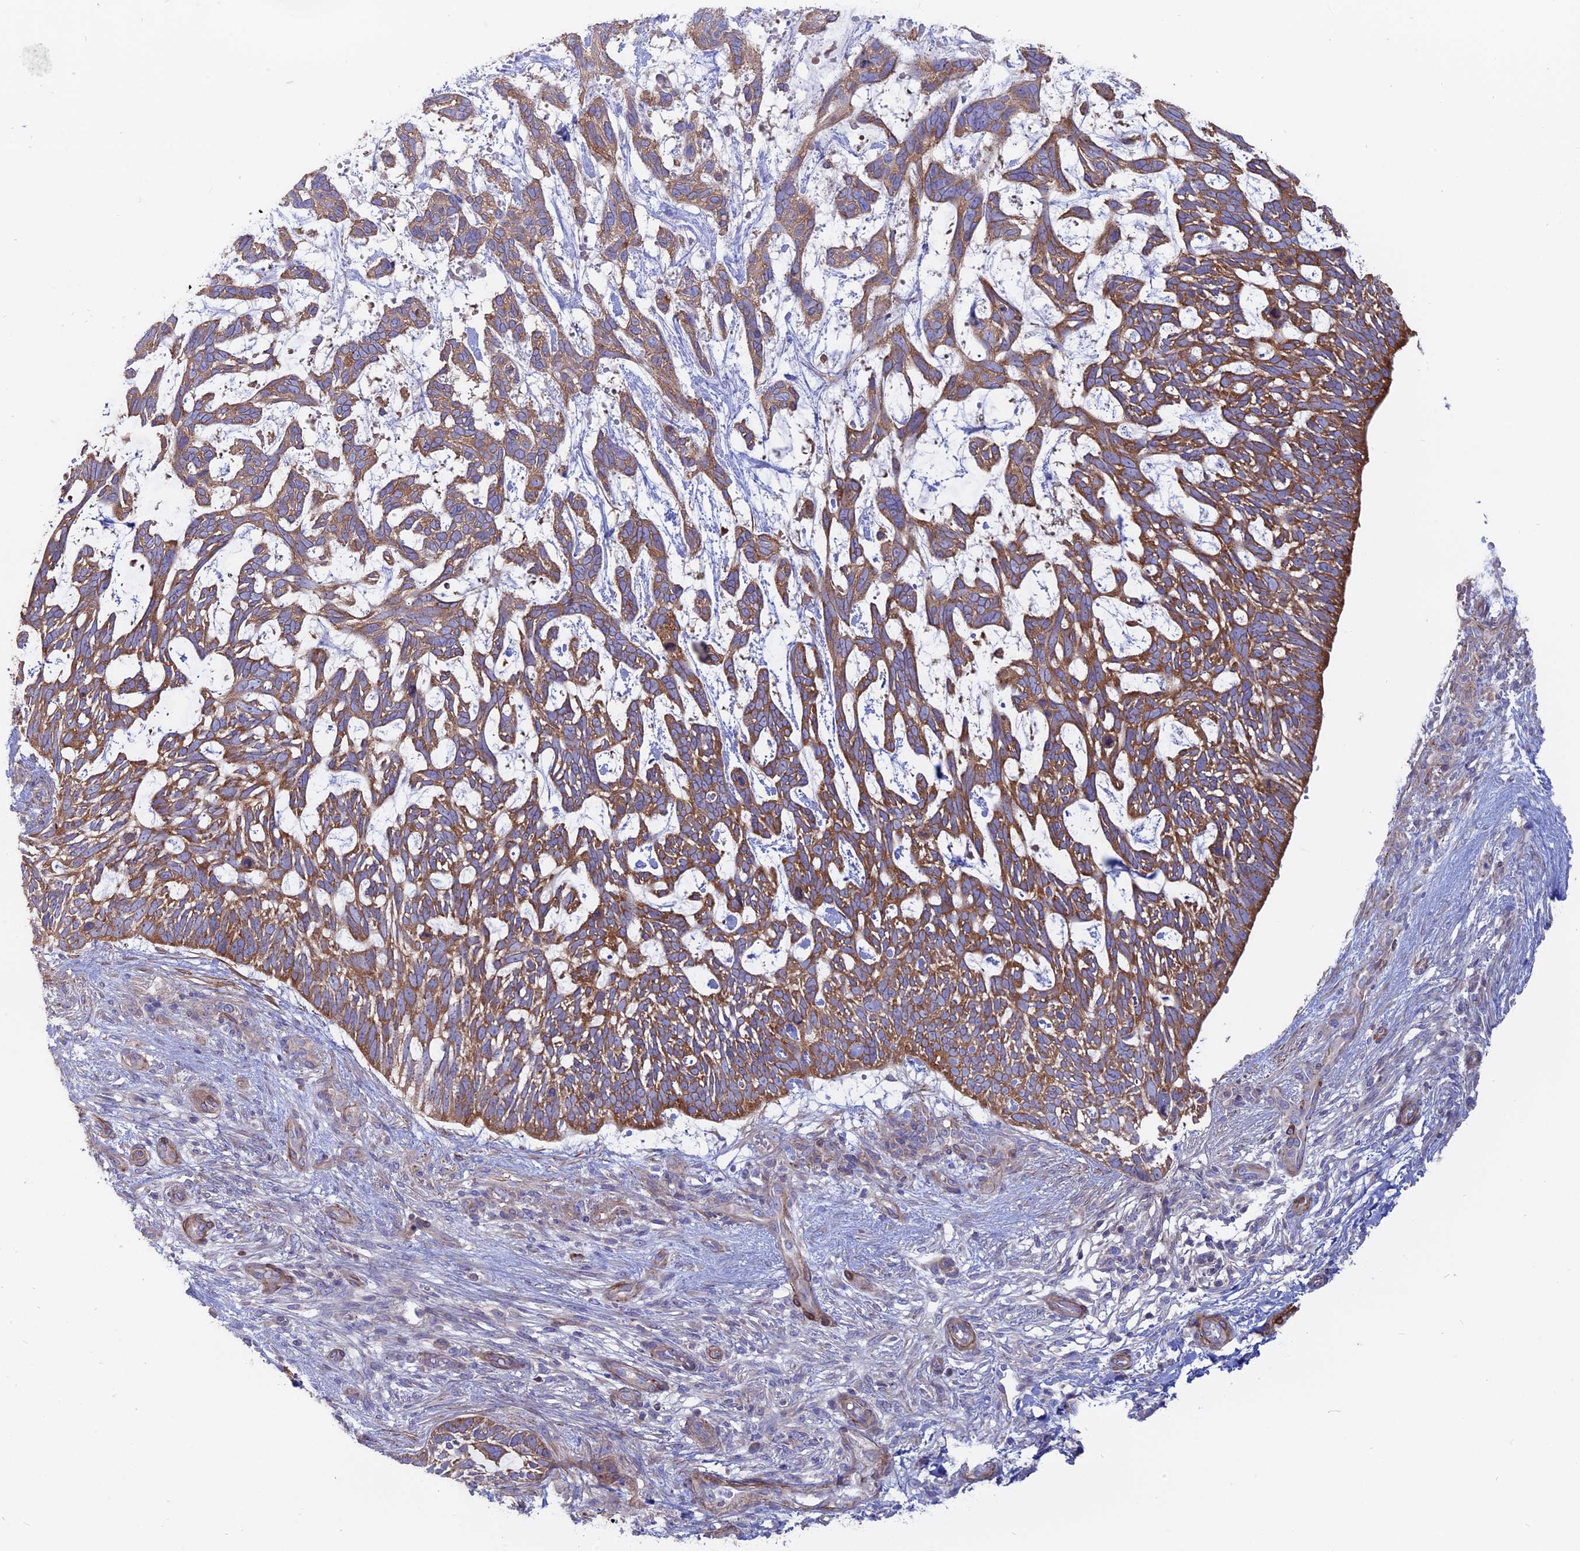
{"staining": {"intensity": "moderate", "quantity": ">75%", "location": "cytoplasmic/membranous"}, "tissue": "skin cancer", "cell_type": "Tumor cells", "image_type": "cancer", "snomed": [{"axis": "morphology", "description": "Basal cell carcinoma"}, {"axis": "topography", "description": "Skin"}], "caption": "Immunohistochemical staining of human skin cancer reveals medium levels of moderate cytoplasmic/membranous protein positivity in approximately >75% of tumor cells. (IHC, brightfield microscopy, high magnification).", "gene": "MYO5B", "patient": {"sex": "male", "age": 88}}